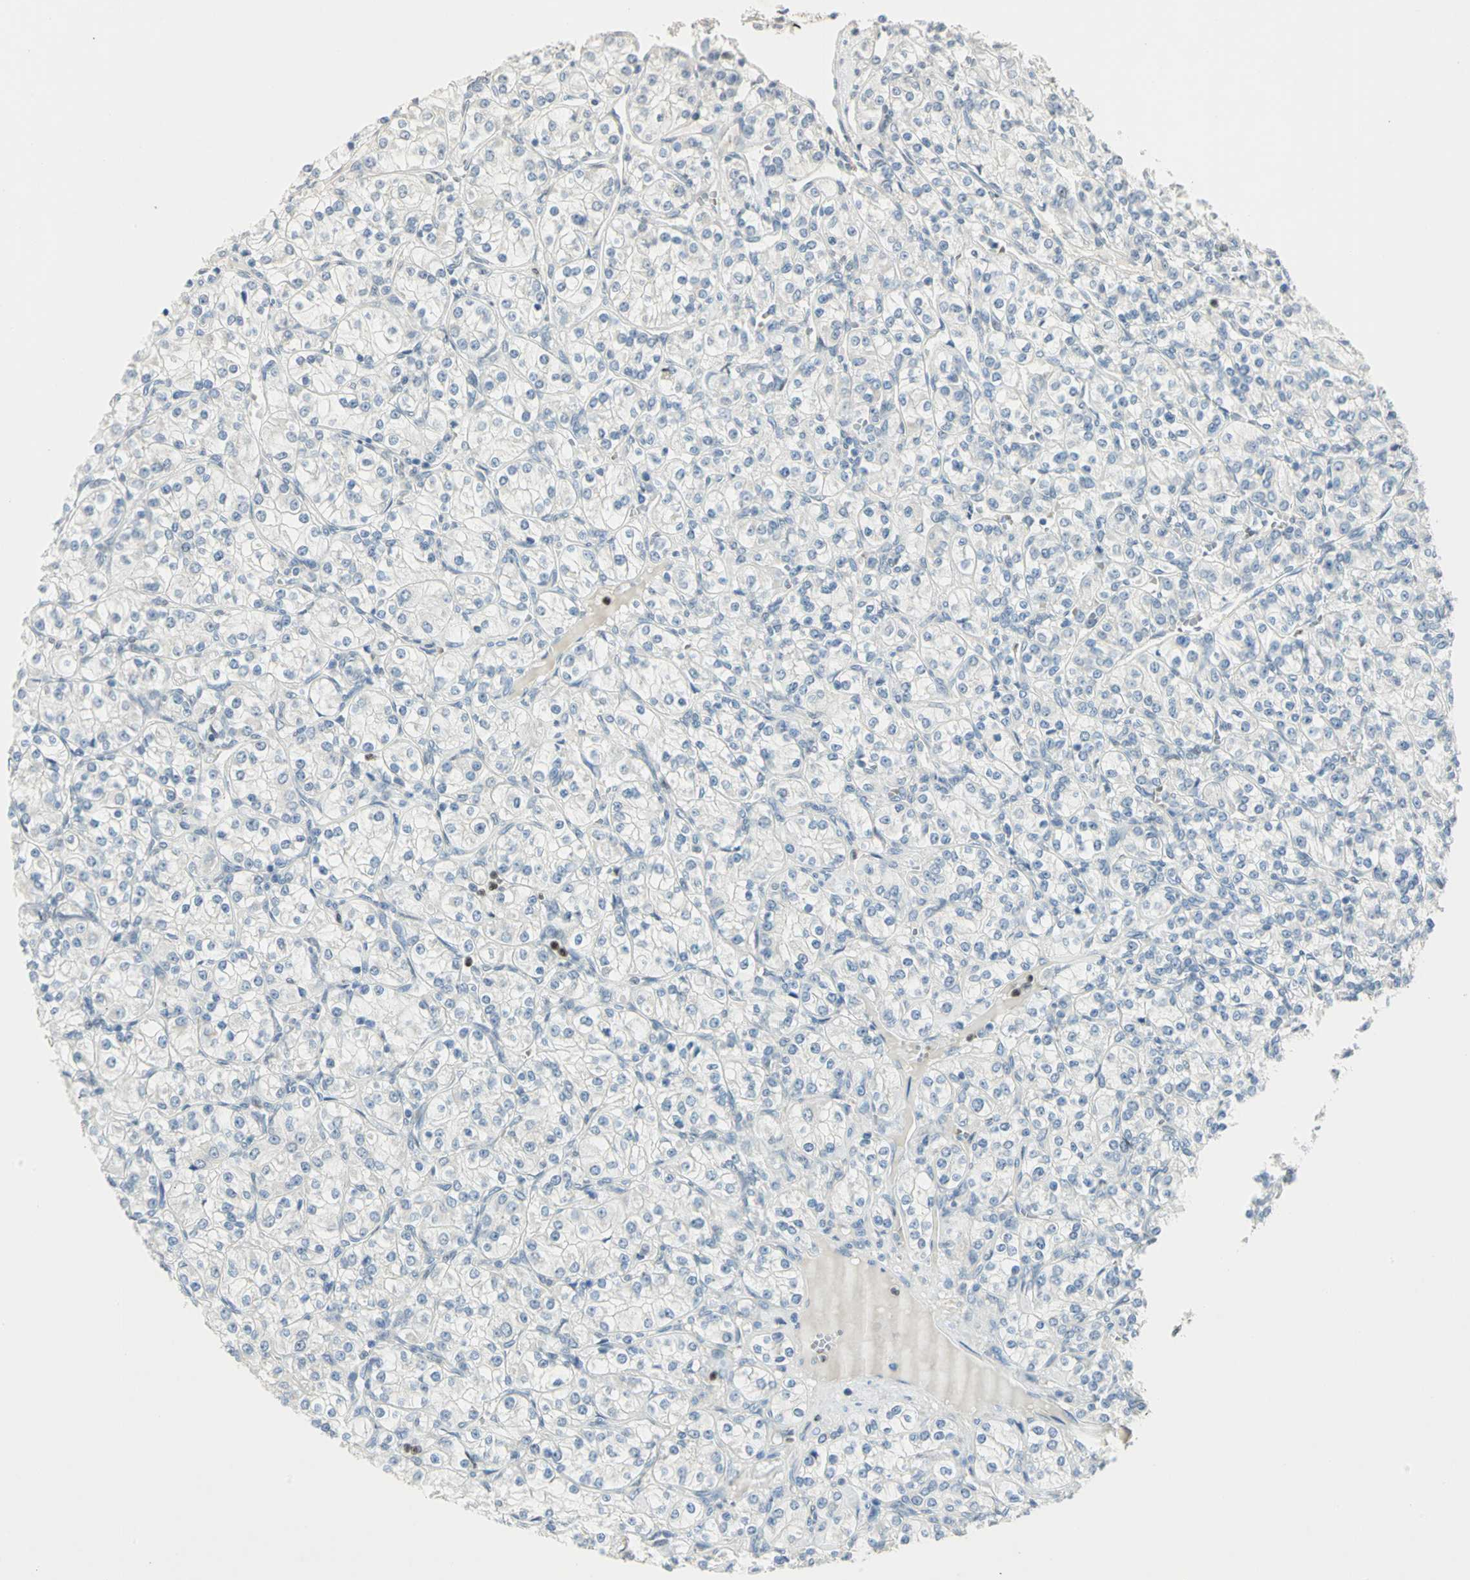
{"staining": {"intensity": "negative", "quantity": "none", "location": "none"}, "tissue": "renal cancer", "cell_type": "Tumor cells", "image_type": "cancer", "snomed": [{"axis": "morphology", "description": "Adenocarcinoma, NOS"}, {"axis": "topography", "description": "Kidney"}], "caption": "Tumor cells are negative for protein expression in human adenocarcinoma (renal).", "gene": "BCL6", "patient": {"sex": "male", "age": 77}}